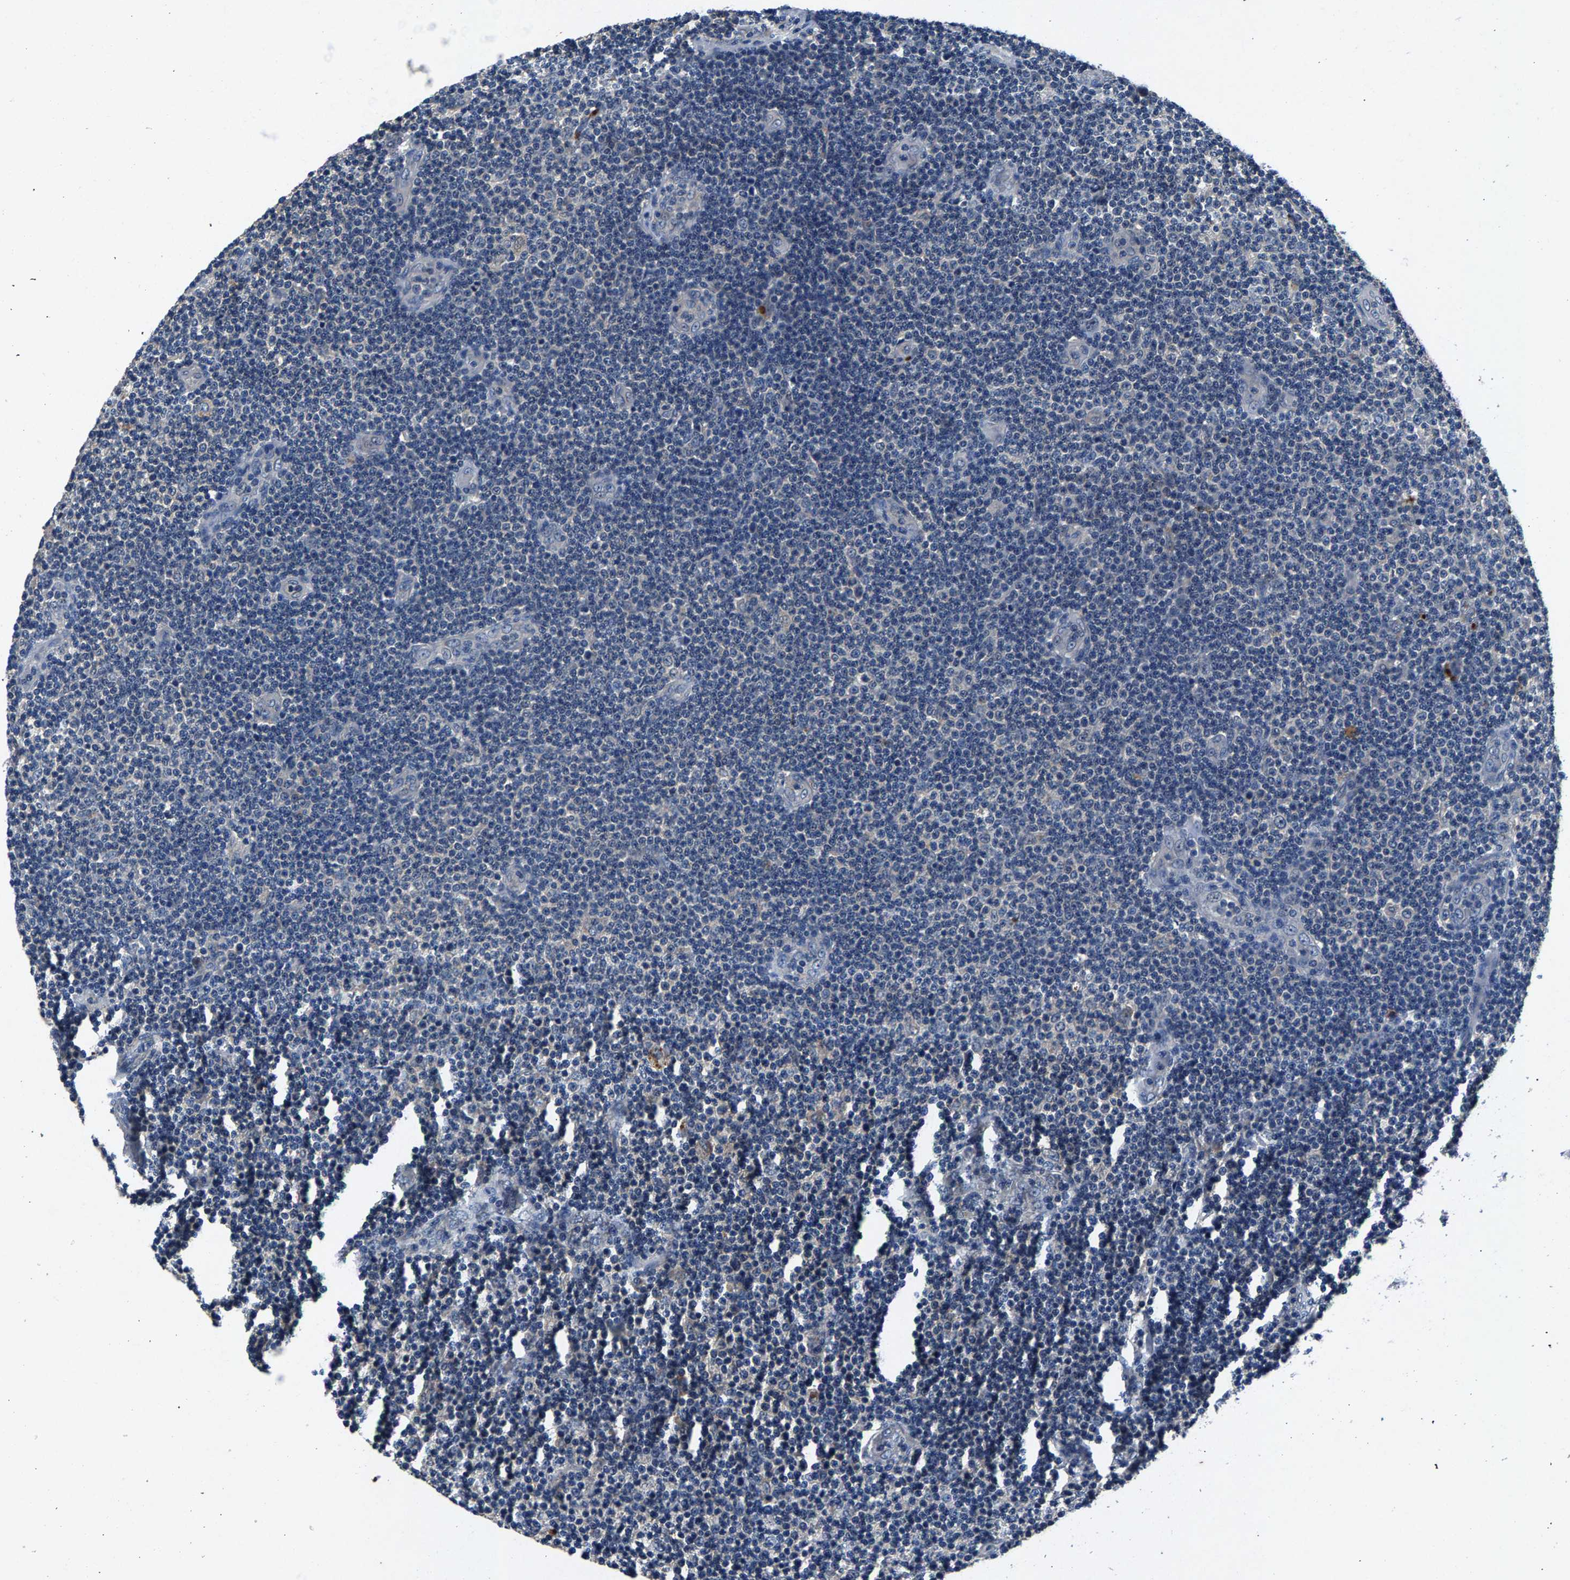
{"staining": {"intensity": "negative", "quantity": "none", "location": "none"}, "tissue": "lymphoma", "cell_type": "Tumor cells", "image_type": "cancer", "snomed": [{"axis": "morphology", "description": "Malignant lymphoma, non-Hodgkin's type, Low grade"}, {"axis": "topography", "description": "Lymph node"}], "caption": "The image exhibits no staining of tumor cells in malignant lymphoma, non-Hodgkin's type (low-grade).", "gene": "PRXL2C", "patient": {"sex": "male", "age": 83}}